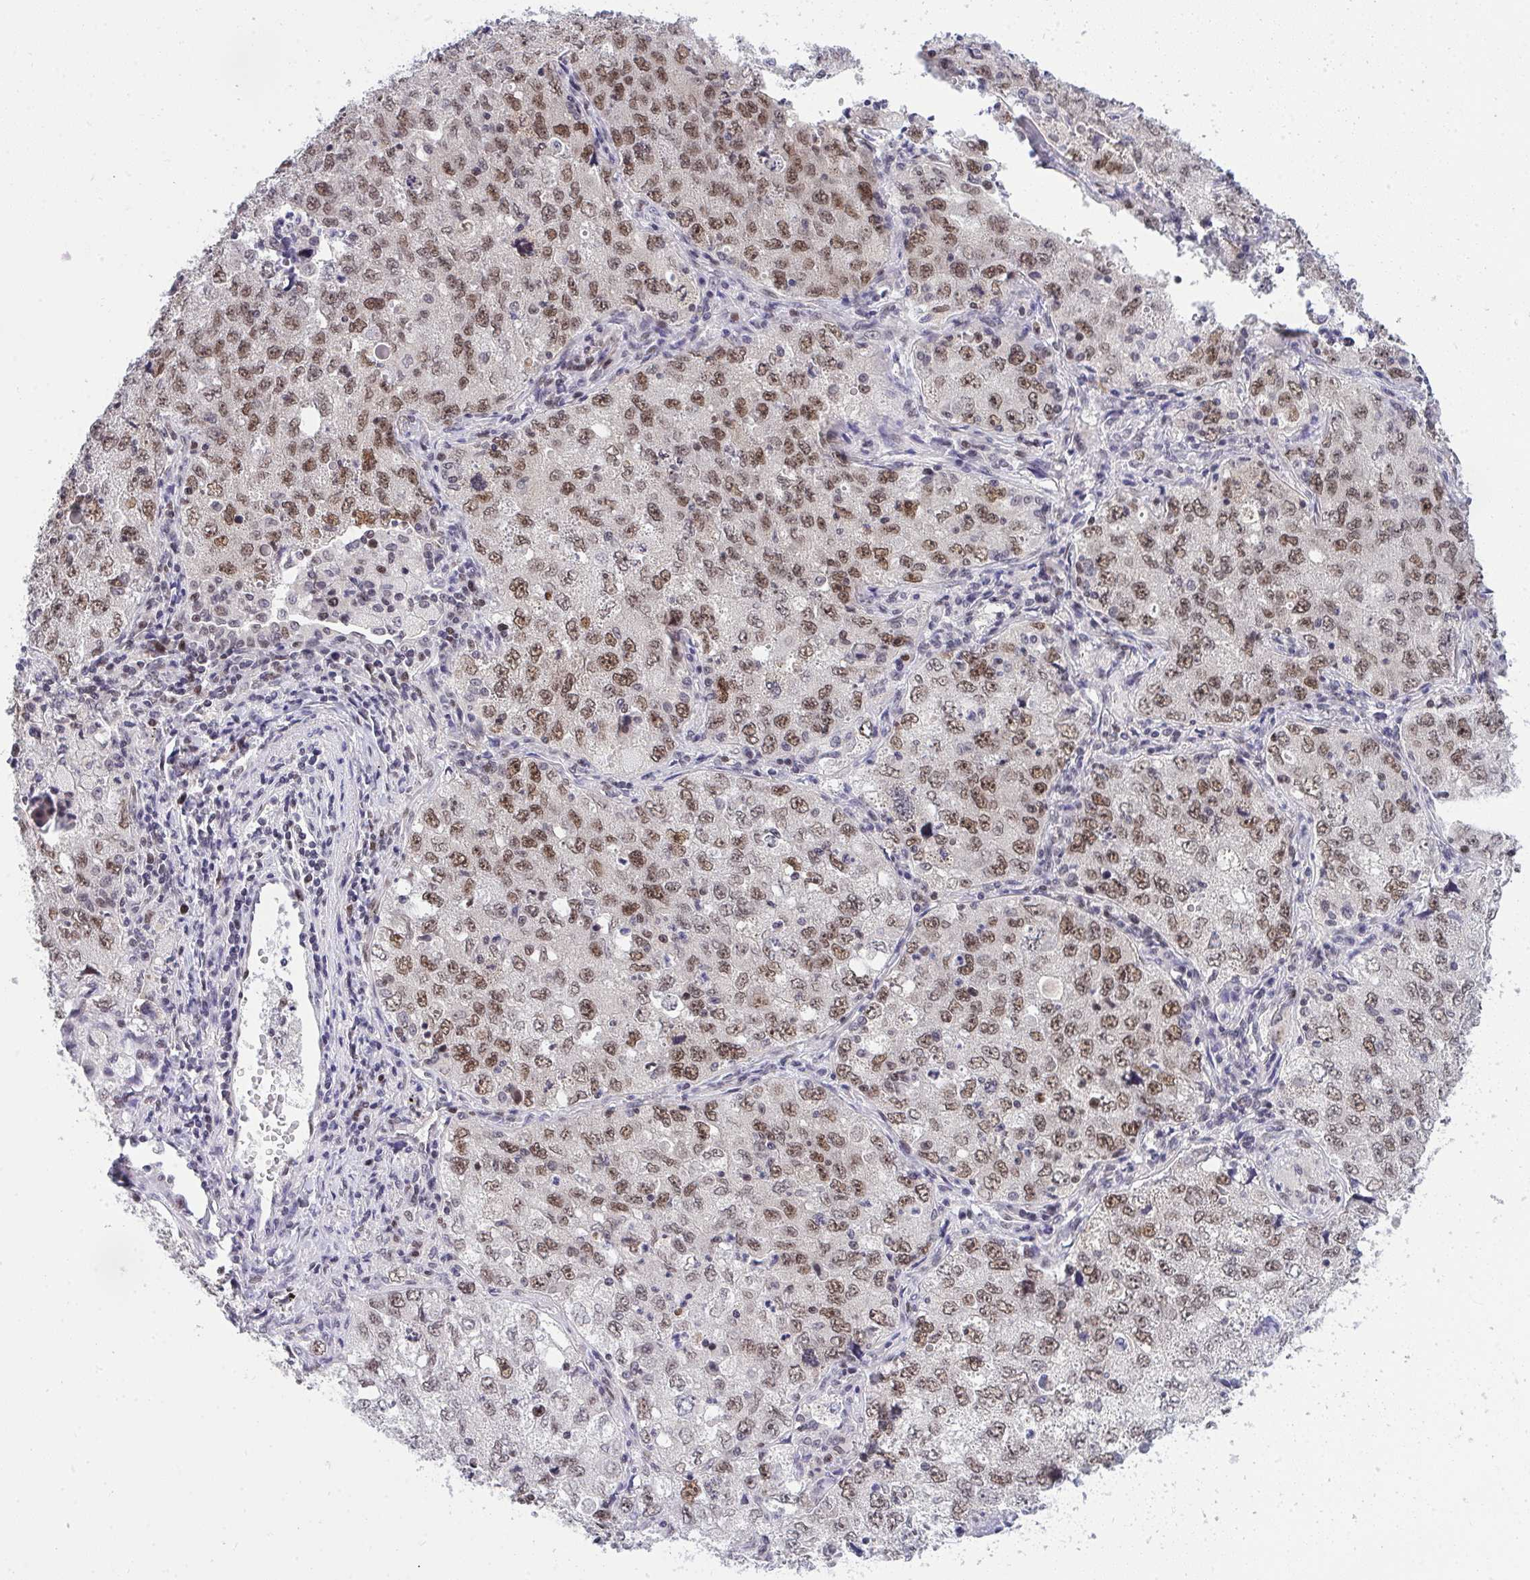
{"staining": {"intensity": "moderate", "quantity": ">75%", "location": "nuclear"}, "tissue": "lung cancer", "cell_type": "Tumor cells", "image_type": "cancer", "snomed": [{"axis": "morphology", "description": "Adenocarcinoma, NOS"}, {"axis": "topography", "description": "Lung"}], "caption": "A photomicrograph of adenocarcinoma (lung) stained for a protein reveals moderate nuclear brown staining in tumor cells. (Brightfield microscopy of DAB IHC at high magnification).", "gene": "RFC4", "patient": {"sex": "female", "age": 57}}